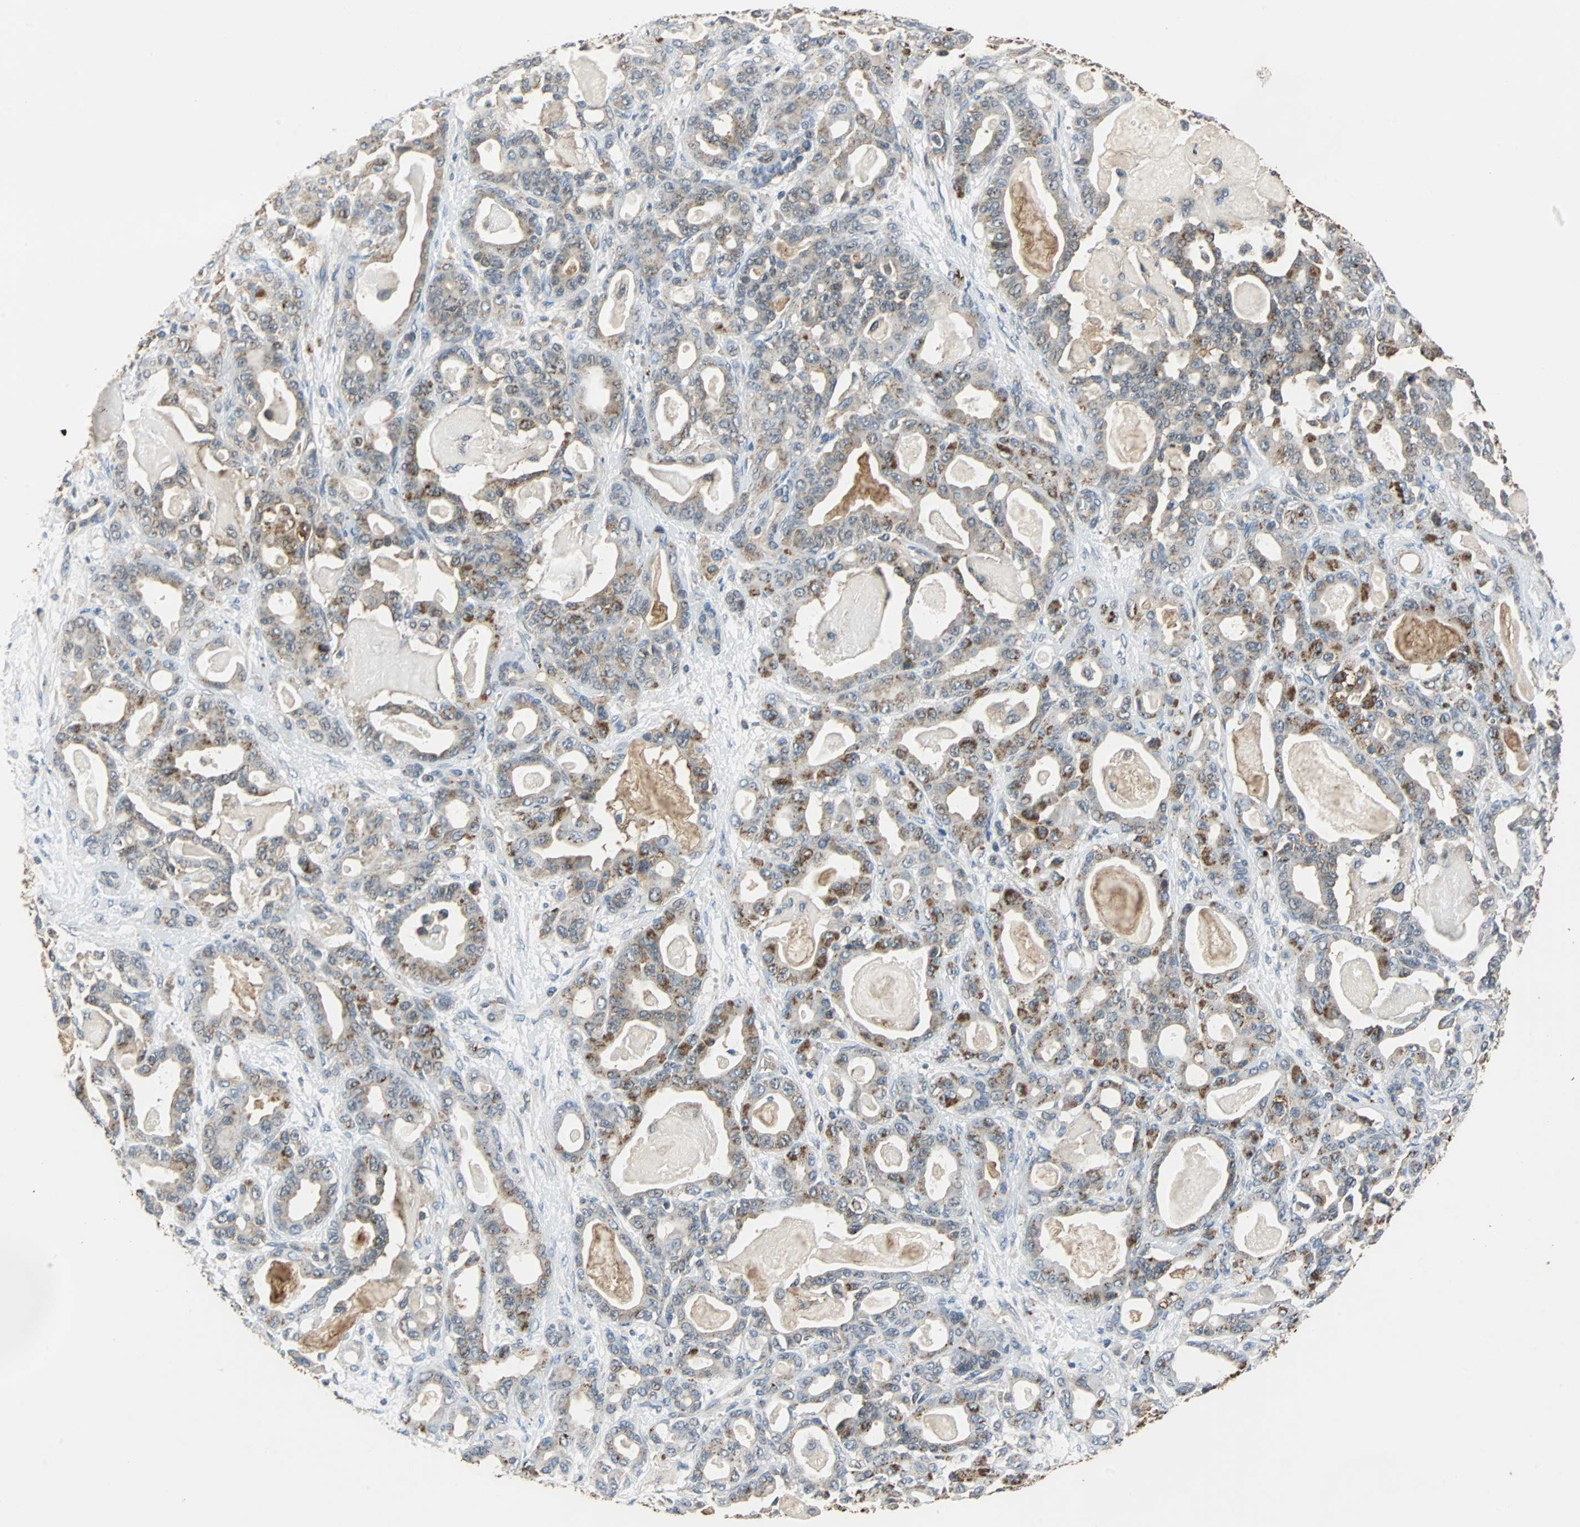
{"staining": {"intensity": "moderate", "quantity": "25%-75%", "location": "cytoplasmic/membranous"}, "tissue": "pancreatic cancer", "cell_type": "Tumor cells", "image_type": "cancer", "snomed": [{"axis": "morphology", "description": "Adenocarcinoma, NOS"}, {"axis": "topography", "description": "Pancreas"}], "caption": "This is a histology image of immunohistochemistry (IHC) staining of pancreatic cancer (adenocarcinoma), which shows moderate expression in the cytoplasmic/membranous of tumor cells.", "gene": "VBP1", "patient": {"sex": "male", "age": 63}}